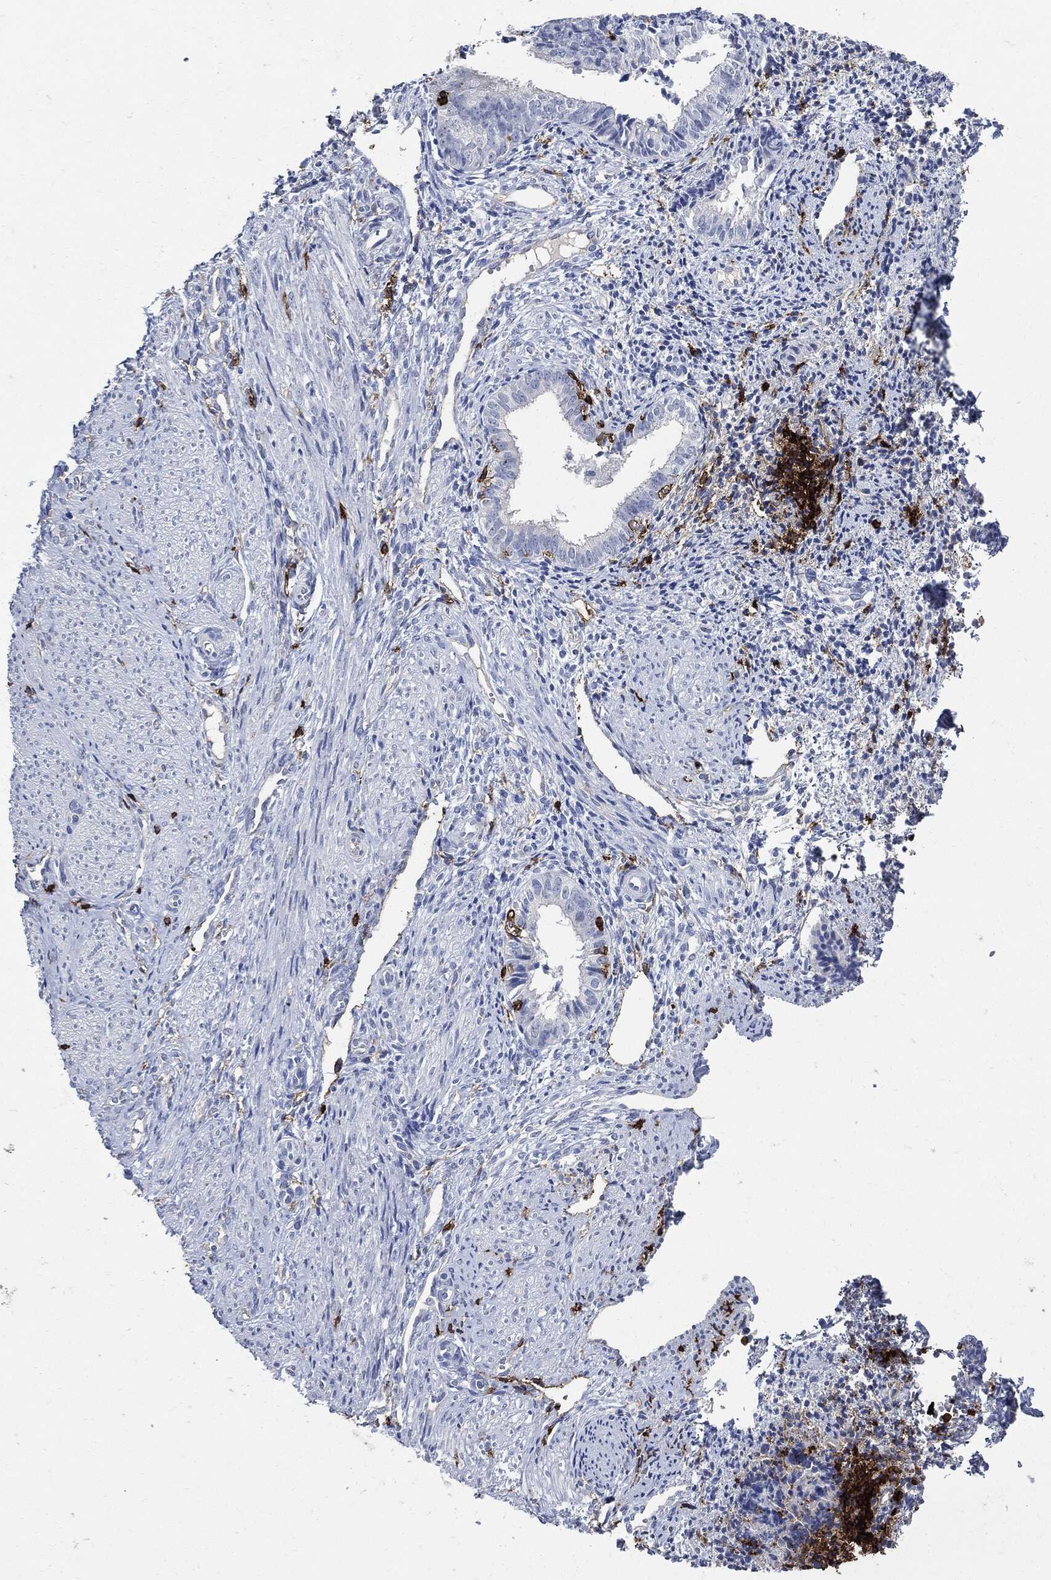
{"staining": {"intensity": "negative", "quantity": "none", "location": "none"}, "tissue": "endometrium", "cell_type": "Cells in endometrial stroma", "image_type": "normal", "snomed": [{"axis": "morphology", "description": "Normal tissue, NOS"}, {"axis": "topography", "description": "Endometrium"}], "caption": "This is an IHC photomicrograph of normal human endometrium. There is no positivity in cells in endometrial stroma.", "gene": "PTPRC", "patient": {"sex": "female", "age": 47}}